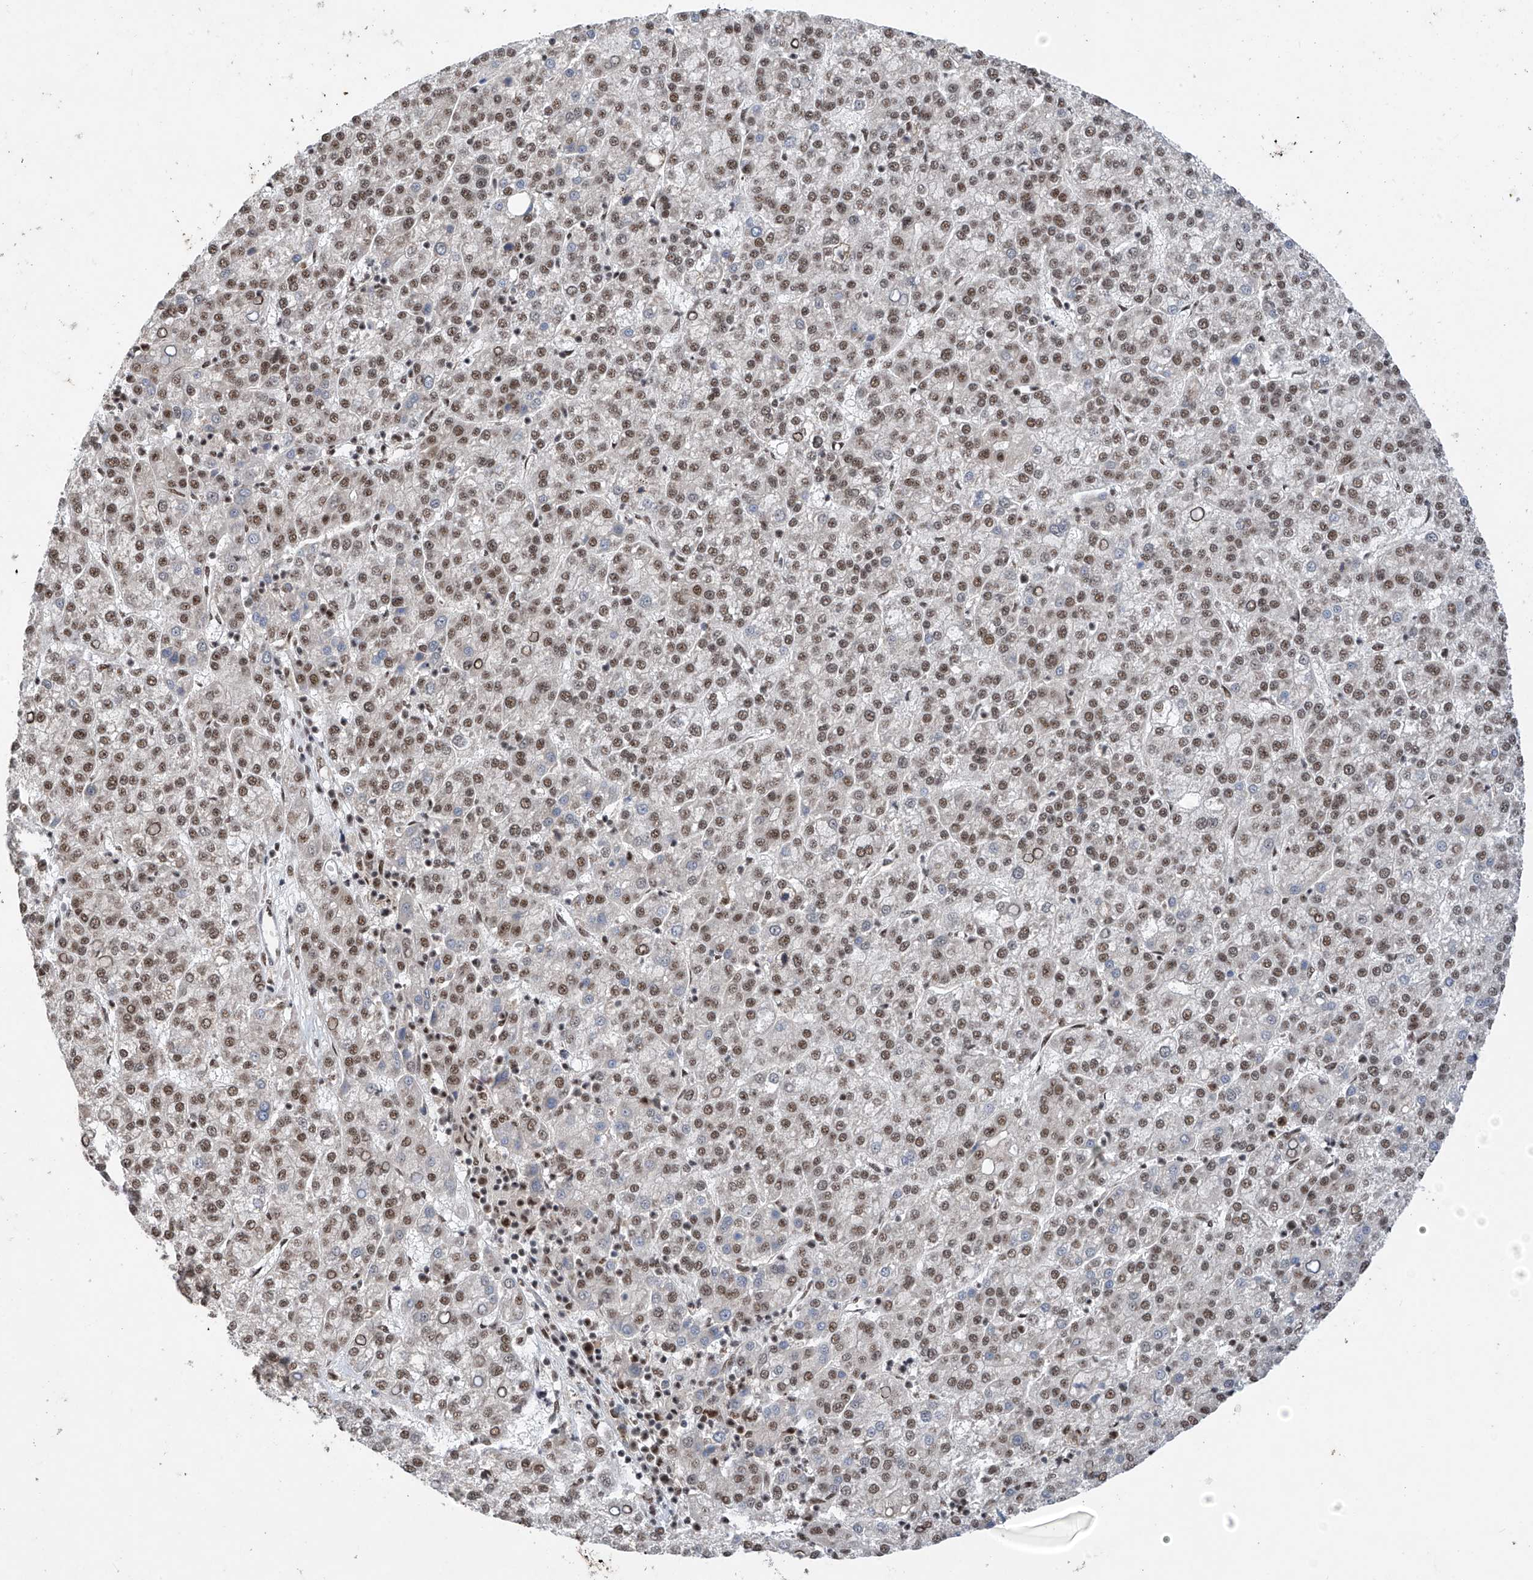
{"staining": {"intensity": "moderate", "quantity": ">75%", "location": "nuclear"}, "tissue": "liver cancer", "cell_type": "Tumor cells", "image_type": "cancer", "snomed": [{"axis": "morphology", "description": "Carcinoma, Hepatocellular, NOS"}, {"axis": "topography", "description": "Liver"}], "caption": "Tumor cells display moderate nuclear staining in approximately >75% of cells in liver cancer. (Stains: DAB (3,3'-diaminobenzidine) in brown, nuclei in blue, Microscopy: brightfield microscopy at high magnification).", "gene": "RPAIN", "patient": {"sex": "female", "age": 58}}